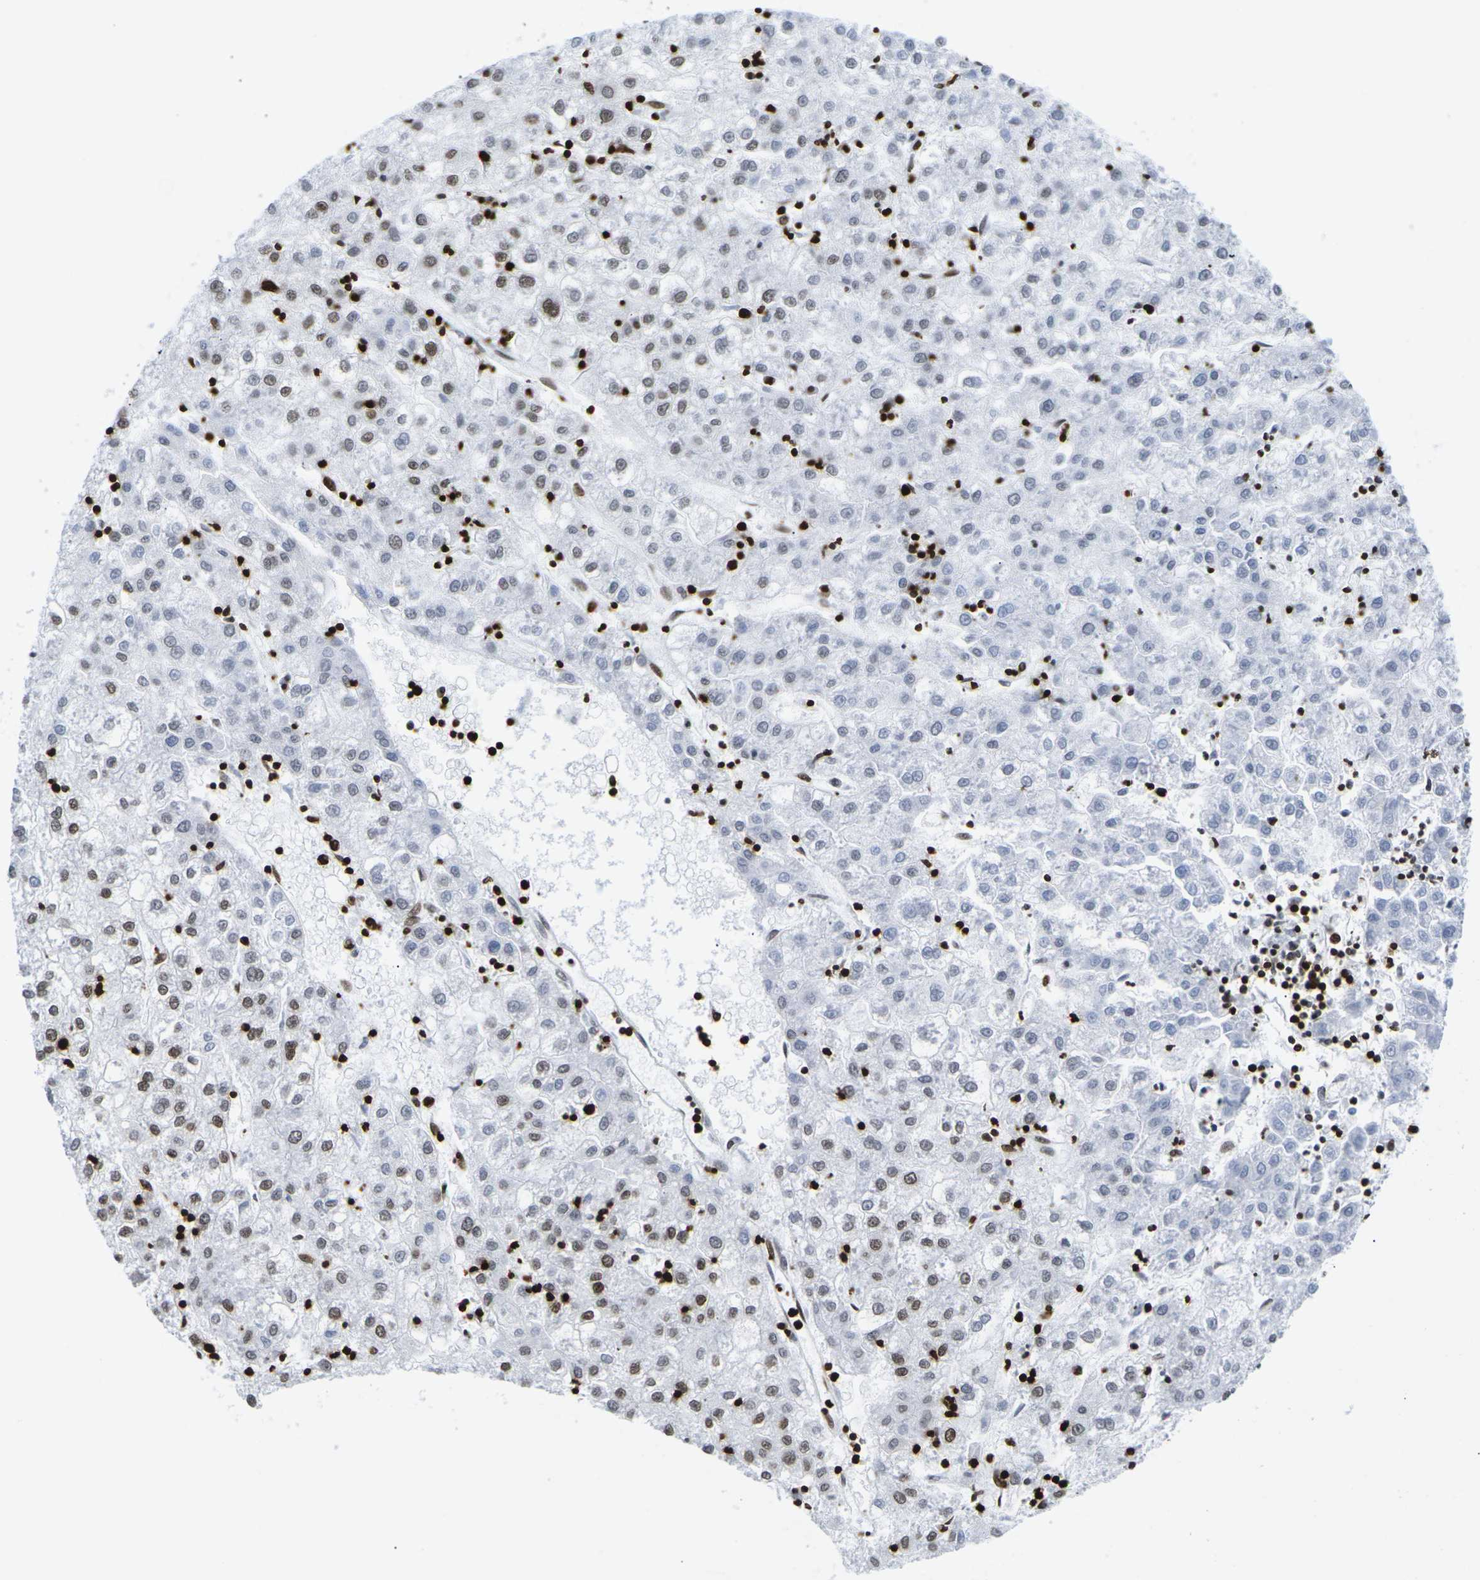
{"staining": {"intensity": "weak", "quantity": "25%-75%", "location": "cytoplasmic/membranous,nuclear"}, "tissue": "liver cancer", "cell_type": "Tumor cells", "image_type": "cancer", "snomed": [{"axis": "morphology", "description": "Carcinoma, Hepatocellular, NOS"}, {"axis": "topography", "description": "Liver"}], "caption": "Weak cytoplasmic/membranous and nuclear protein expression is seen in approximately 25%-75% of tumor cells in hepatocellular carcinoma (liver).", "gene": "H2AC21", "patient": {"sex": "male", "age": 72}}